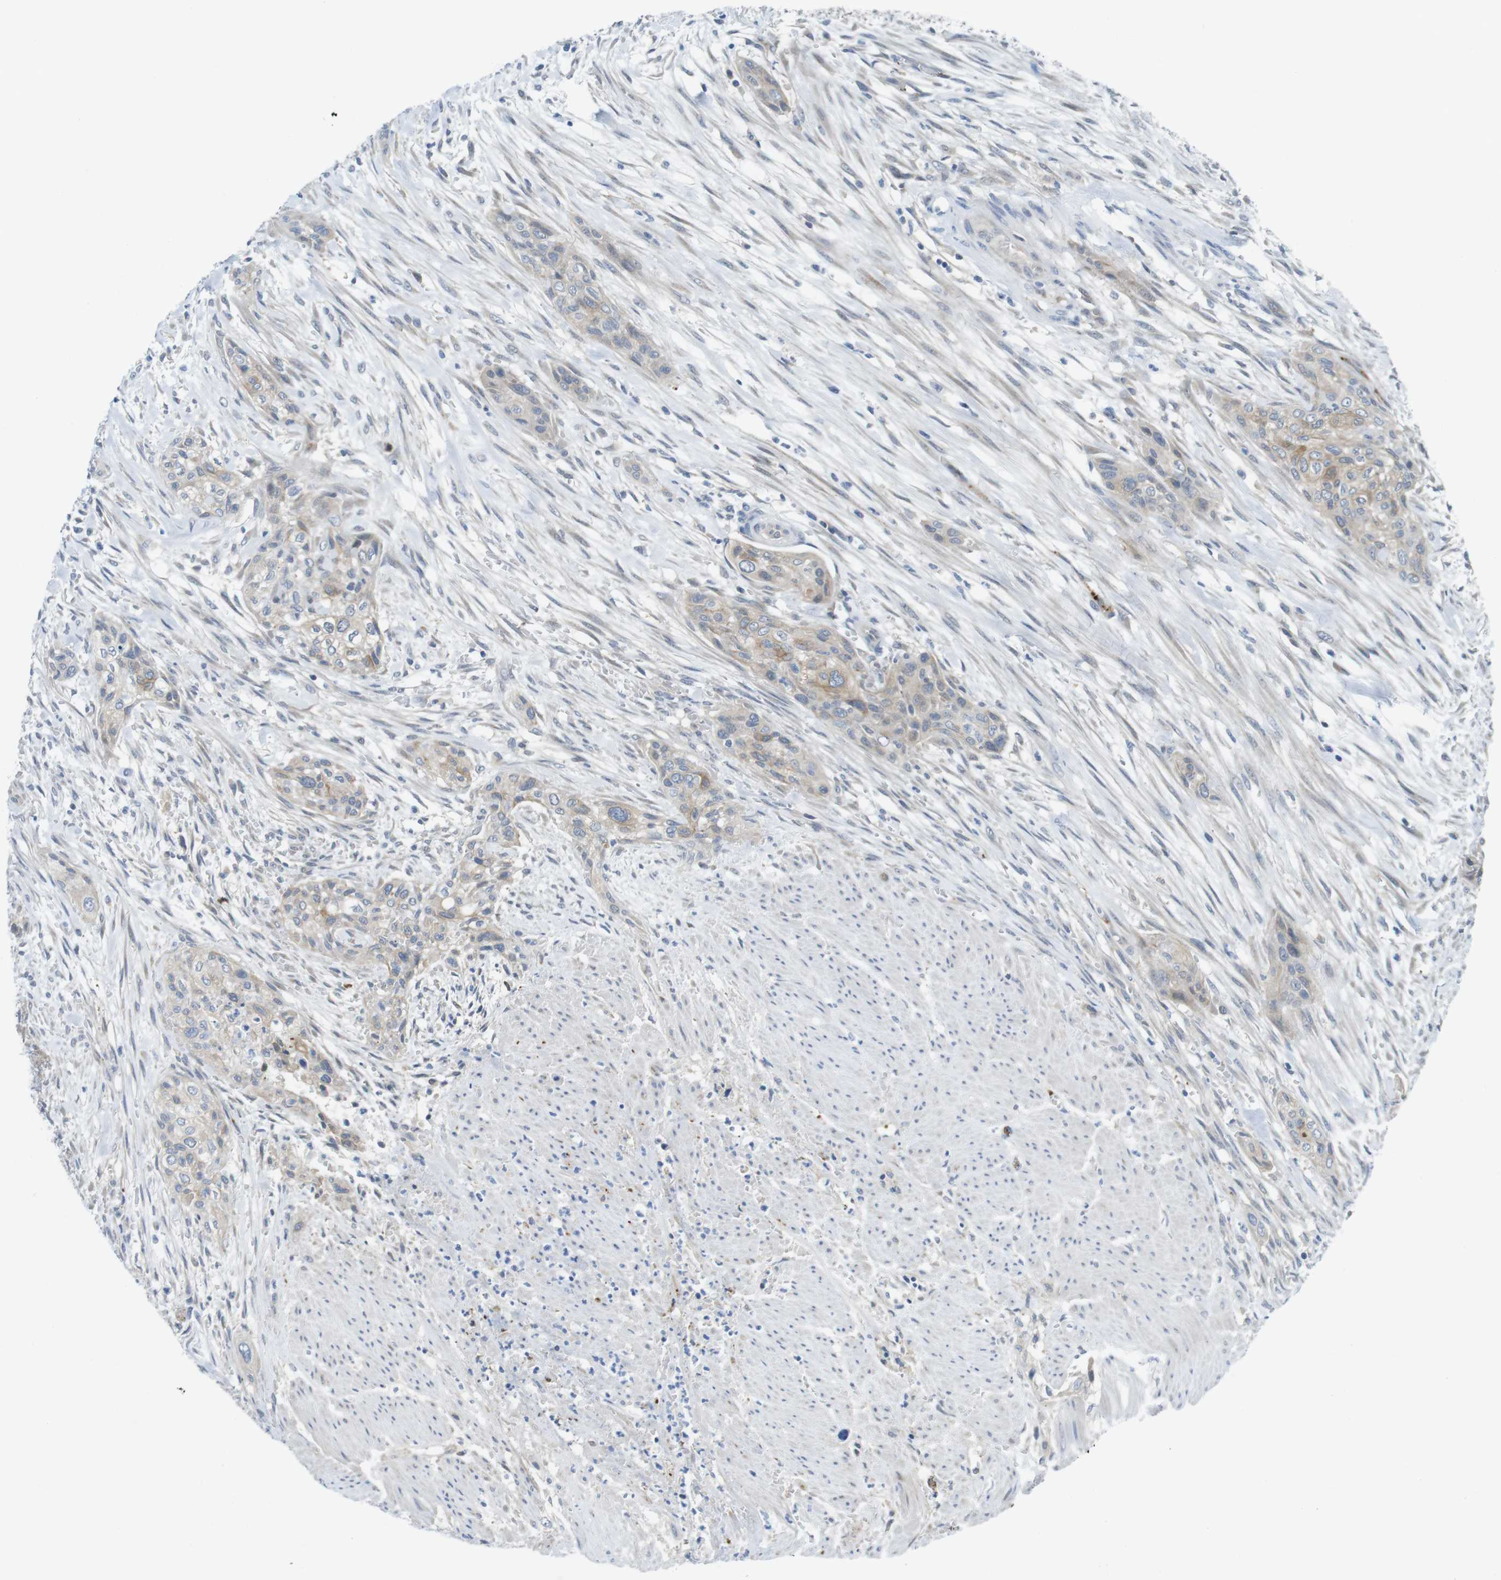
{"staining": {"intensity": "weak", "quantity": ">75%", "location": "cytoplasmic/membranous"}, "tissue": "urothelial cancer", "cell_type": "Tumor cells", "image_type": "cancer", "snomed": [{"axis": "morphology", "description": "Urothelial carcinoma, High grade"}, {"axis": "topography", "description": "Urinary bladder"}], "caption": "High-grade urothelial carcinoma stained for a protein exhibits weak cytoplasmic/membranous positivity in tumor cells.", "gene": "CASP2", "patient": {"sex": "male", "age": 35}}